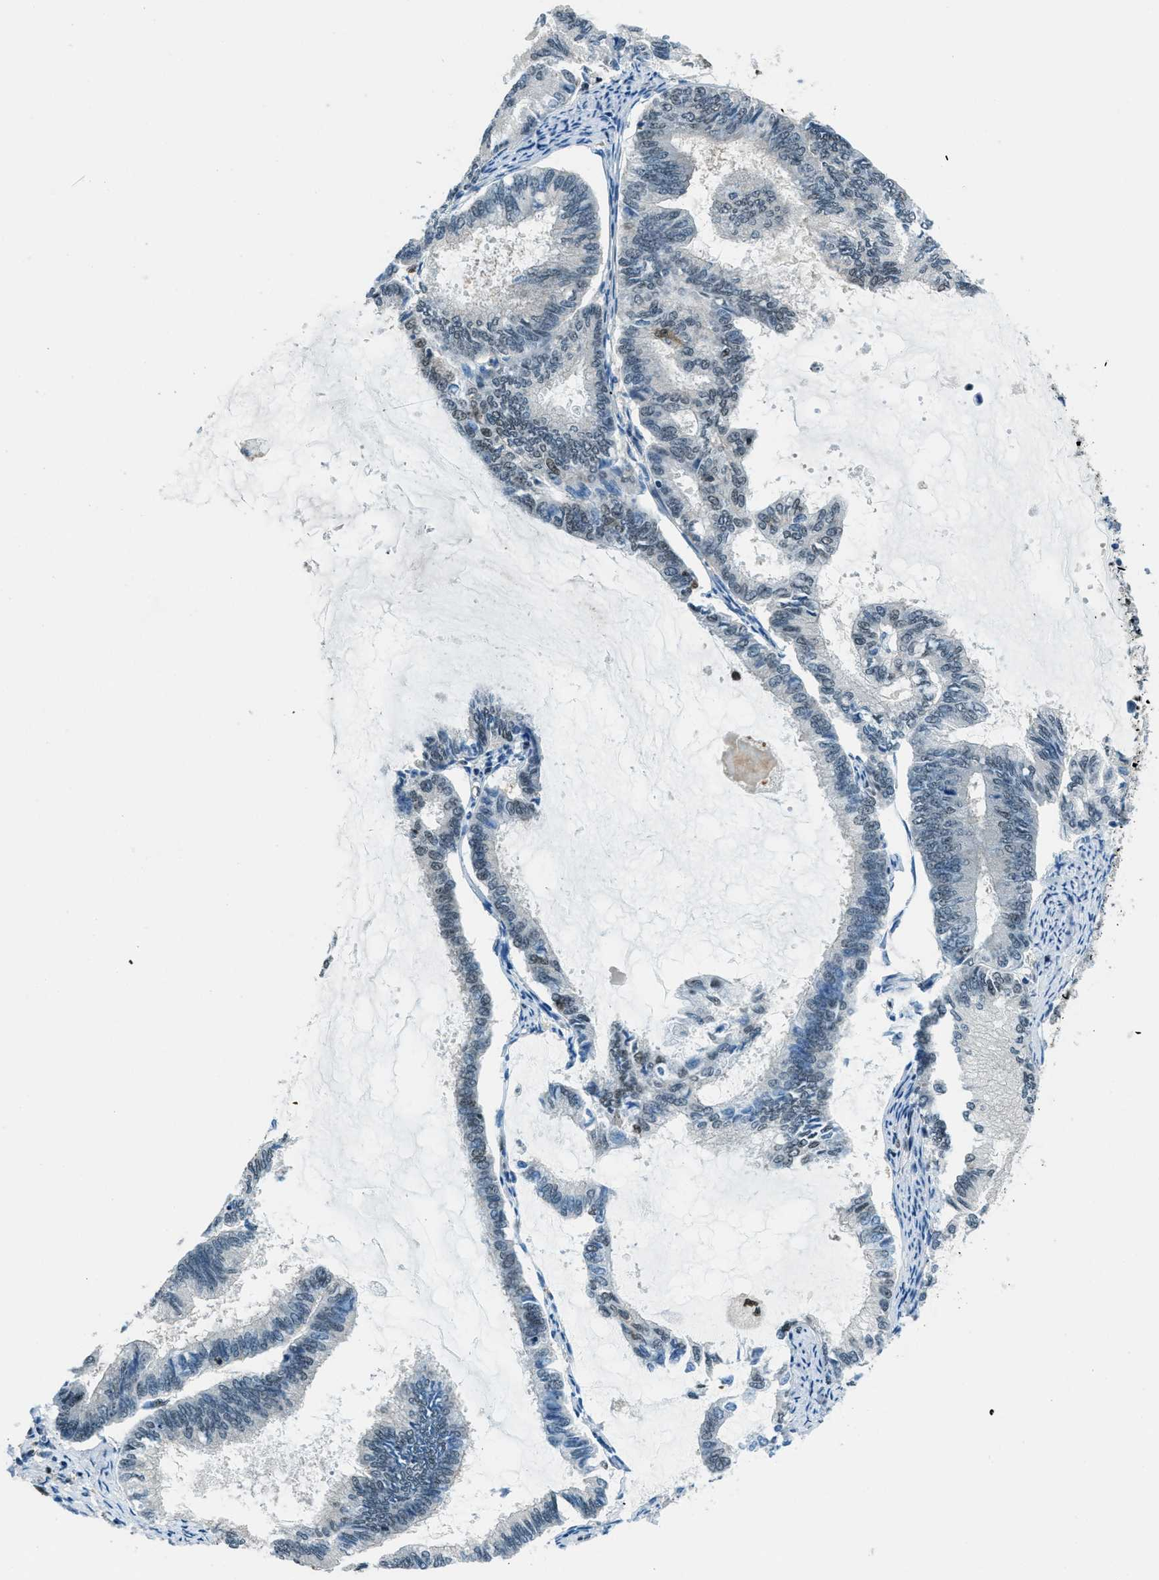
{"staining": {"intensity": "weak", "quantity": "<25%", "location": "nuclear"}, "tissue": "endometrial cancer", "cell_type": "Tumor cells", "image_type": "cancer", "snomed": [{"axis": "morphology", "description": "Adenocarcinoma, NOS"}, {"axis": "topography", "description": "Endometrium"}], "caption": "Tumor cells show no significant protein positivity in endometrial cancer (adenocarcinoma).", "gene": "OGFR", "patient": {"sex": "female", "age": 86}}